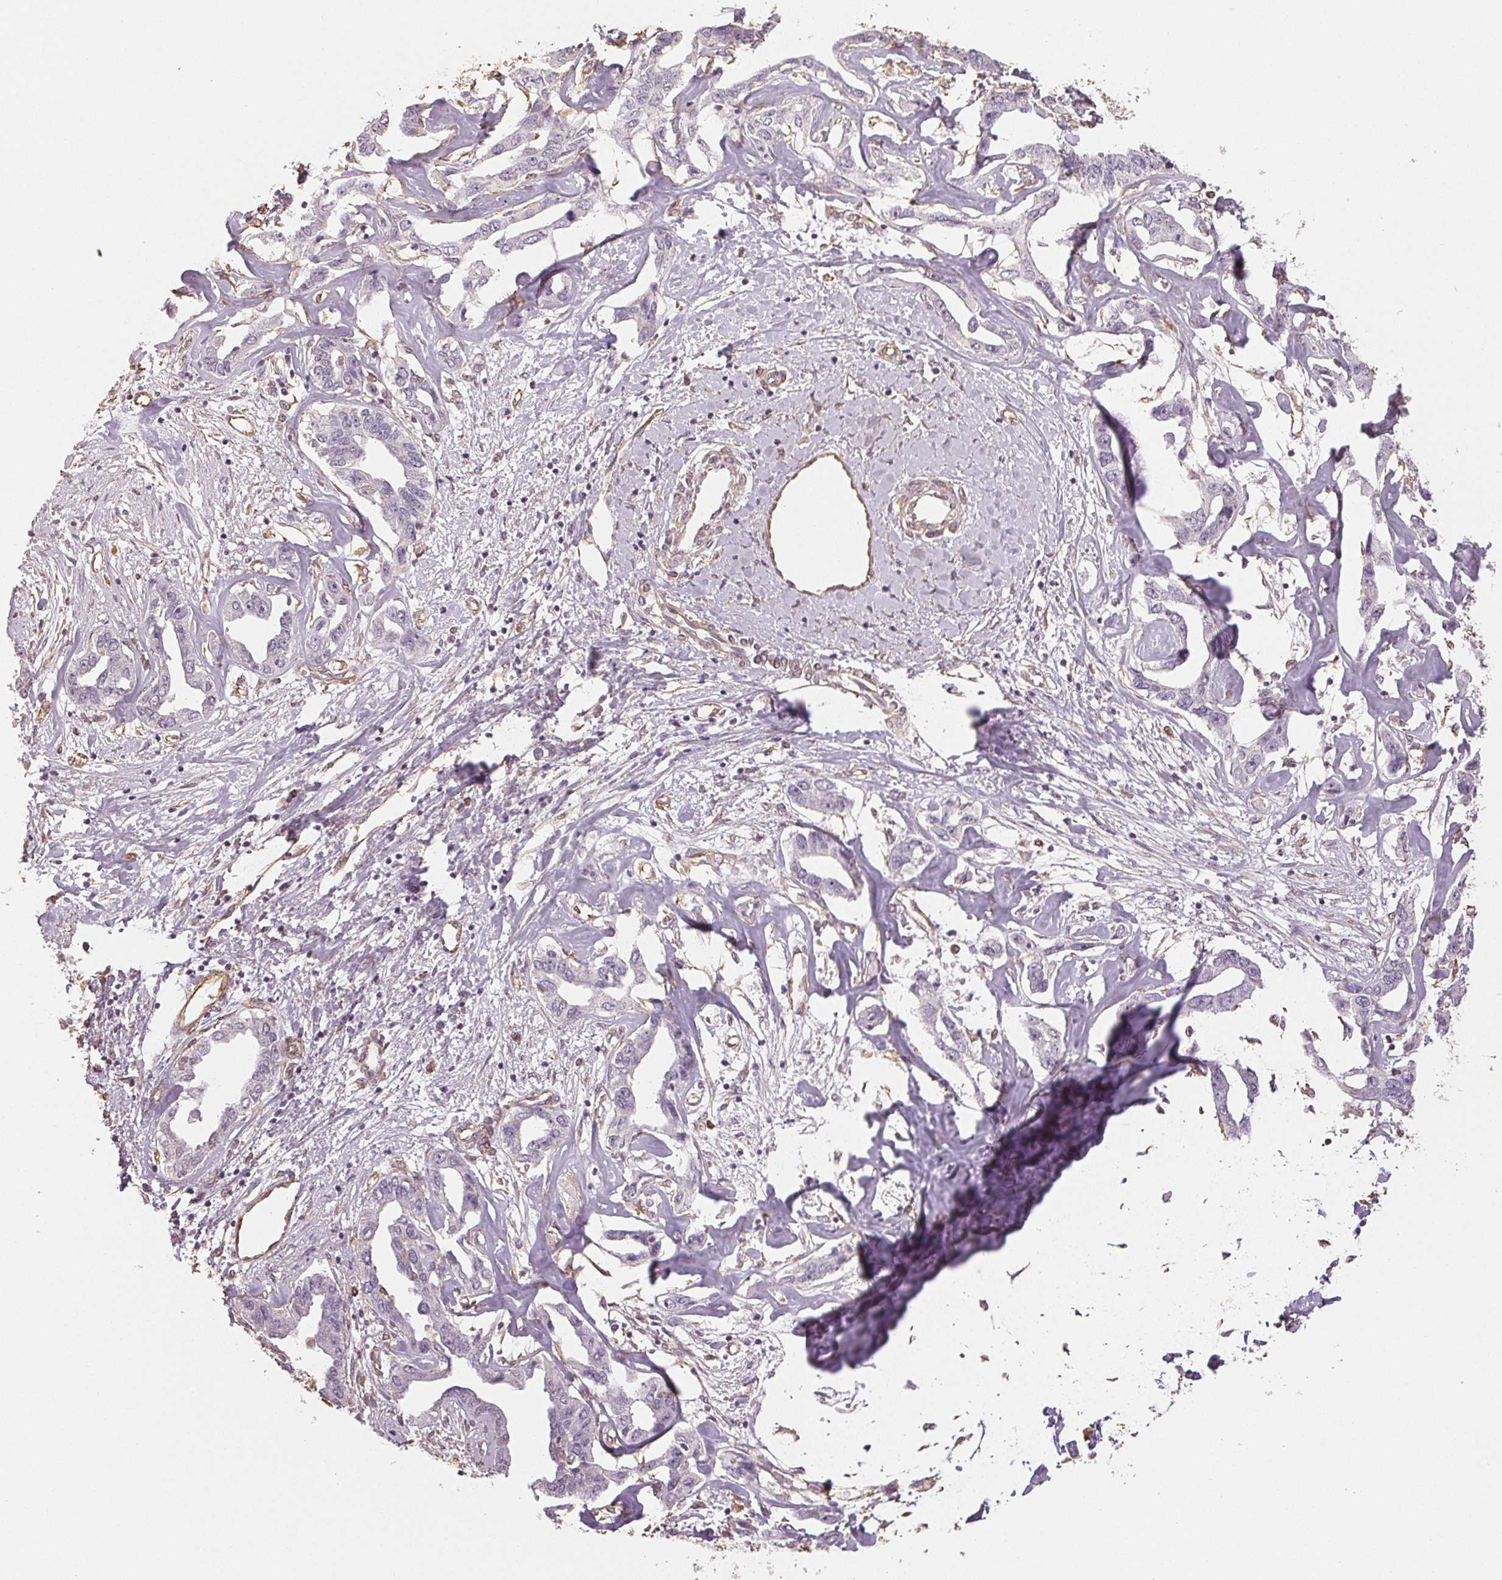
{"staining": {"intensity": "negative", "quantity": "none", "location": "none"}, "tissue": "liver cancer", "cell_type": "Tumor cells", "image_type": "cancer", "snomed": [{"axis": "morphology", "description": "Cholangiocarcinoma"}, {"axis": "topography", "description": "Liver"}], "caption": "Immunohistochemical staining of liver cancer demonstrates no significant positivity in tumor cells.", "gene": "COL7A1", "patient": {"sex": "male", "age": 59}}